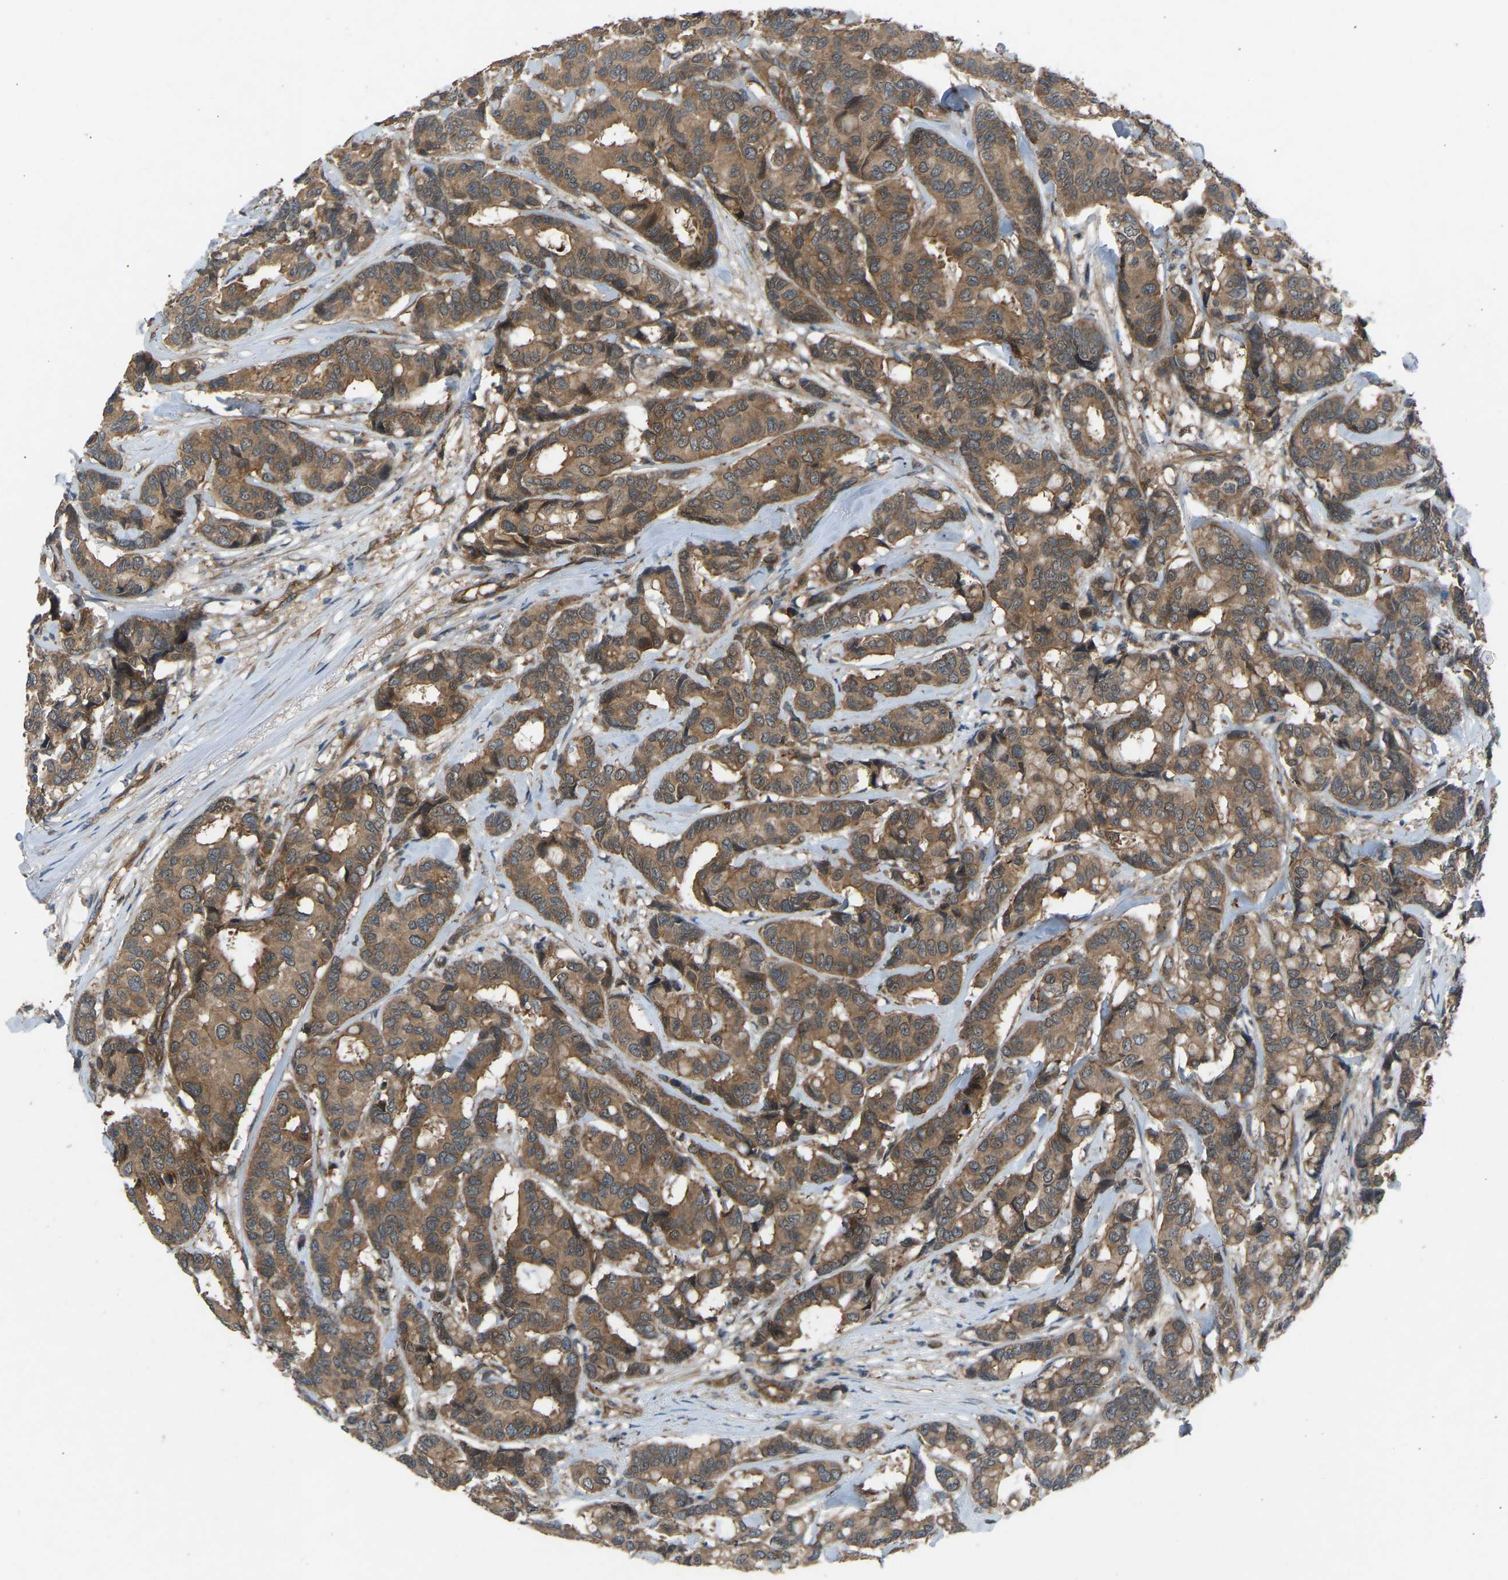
{"staining": {"intensity": "moderate", "quantity": ">75%", "location": "cytoplasmic/membranous"}, "tissue": "breast cancer", "cell_type": "Tumor cells", "image_type": "cancer", "snomed": [{"axis": "morphology", "description": "Duct carcinoma"}, {"axis": "topography", "description": "Breast"}], "caption": "Brown immunohistochemical staining in human breast invasive ductal carcinoma demonstrates moderate cytoplasmic/membranous staining in approximately >75% of tumor cells. (Brightfield microscopy of DAB IHC at high magnification).", "gene": "GAS2L1", "patient": {"sex": "female", "age": 87}}